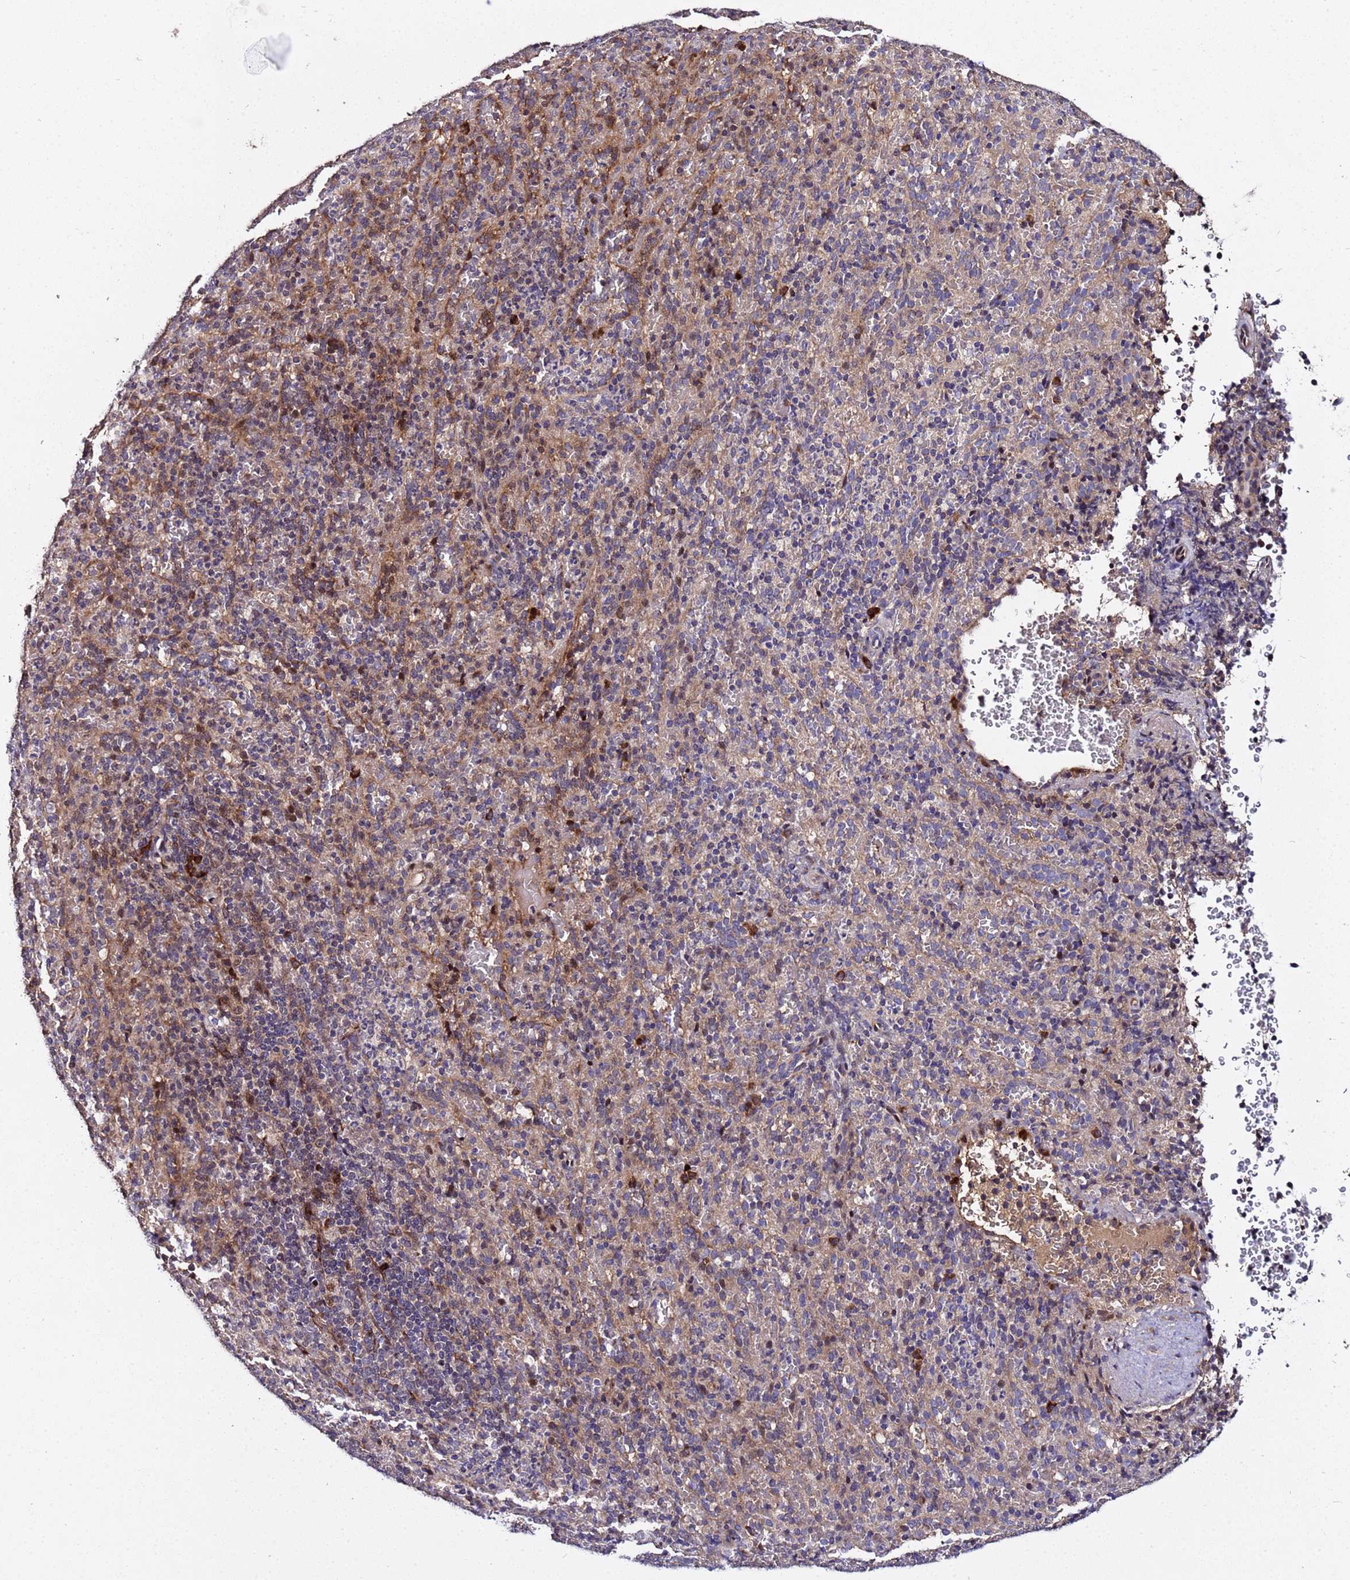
{"staining": {"intensity": "strong", "quantity": "<25%", "location": "cytoplasmic/membranous,nuclear"}, "tissue": "spleen", "cell_type": "Cells in red pulp", "image_type": "normal", "snomed": [{"axis": "morphology", "description": "Normal tissue, NOS"}, {"axis": "topography", "description": "Spleen"}], "caption": "An IHC histopathology image of unremarkable tissue is shown. Protein staining in brown shows strong cytoplasmic/membranous,nuclear positivity in spleen within cells in red pulp.", "gene": "WNK4", "patient": {"sex": "female", "age": 21}}